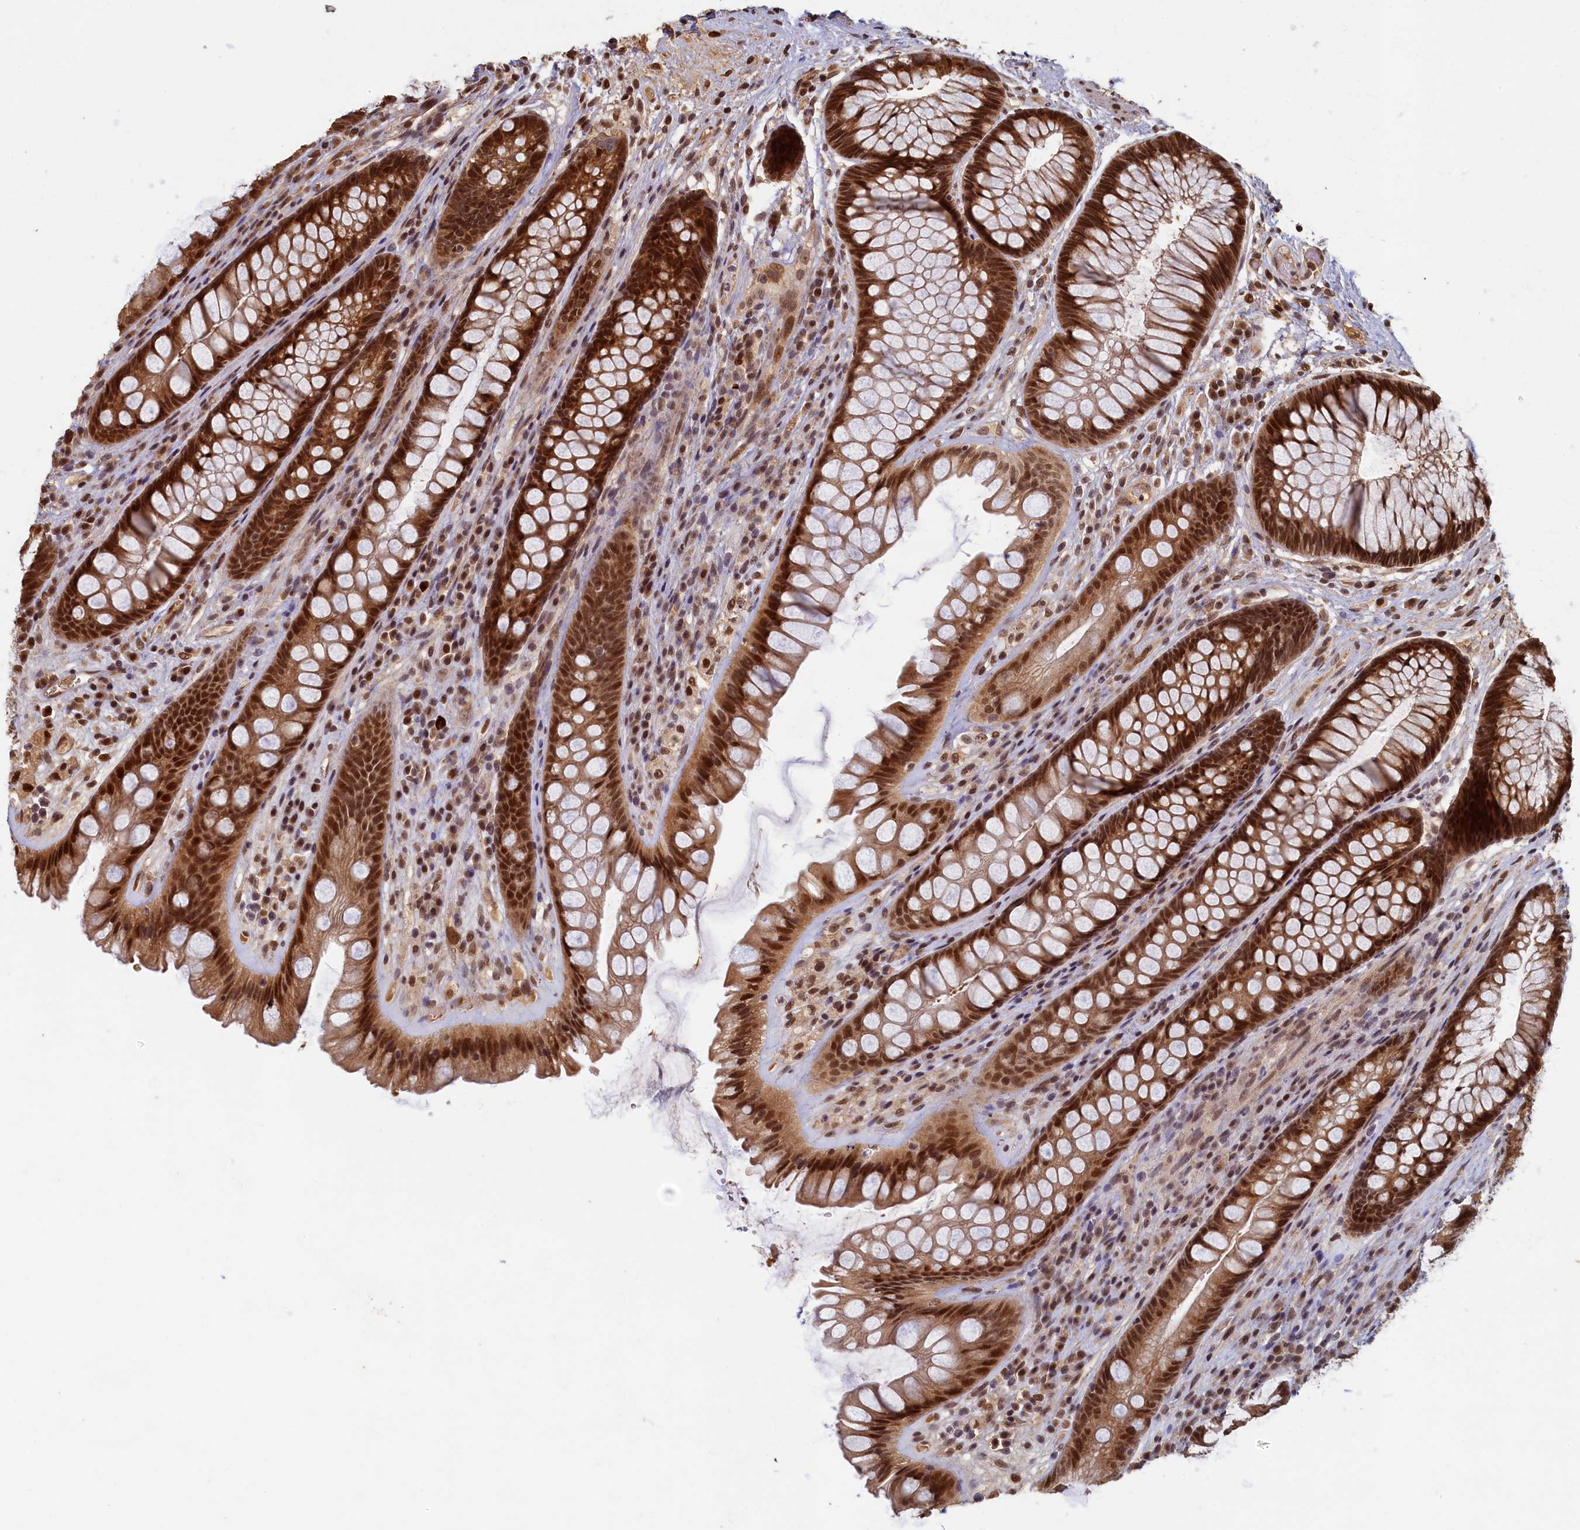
{"staining": {"intensity": "strong", "quantity": ">75%", "location": "cytoplasmic/membranous,nuclear"}, "tissue": "rectum", "cell_type": "Glandular cells", "image_type": "normal", "snomed": [{"axis": "morphology", "description": "Normal tissue, NOS"}, {"axis": "topography", "description": "Rectum"}], "caption": "This is a photomicrograph of immunohistochemistry (IHC) staining of unremarkable rectum, which shows strong staining in the cytoplasmic/membranous,nuclear of glandular cells.", "gene": "CKAP2L", "patient": {"sex": "male", "age": 74}}